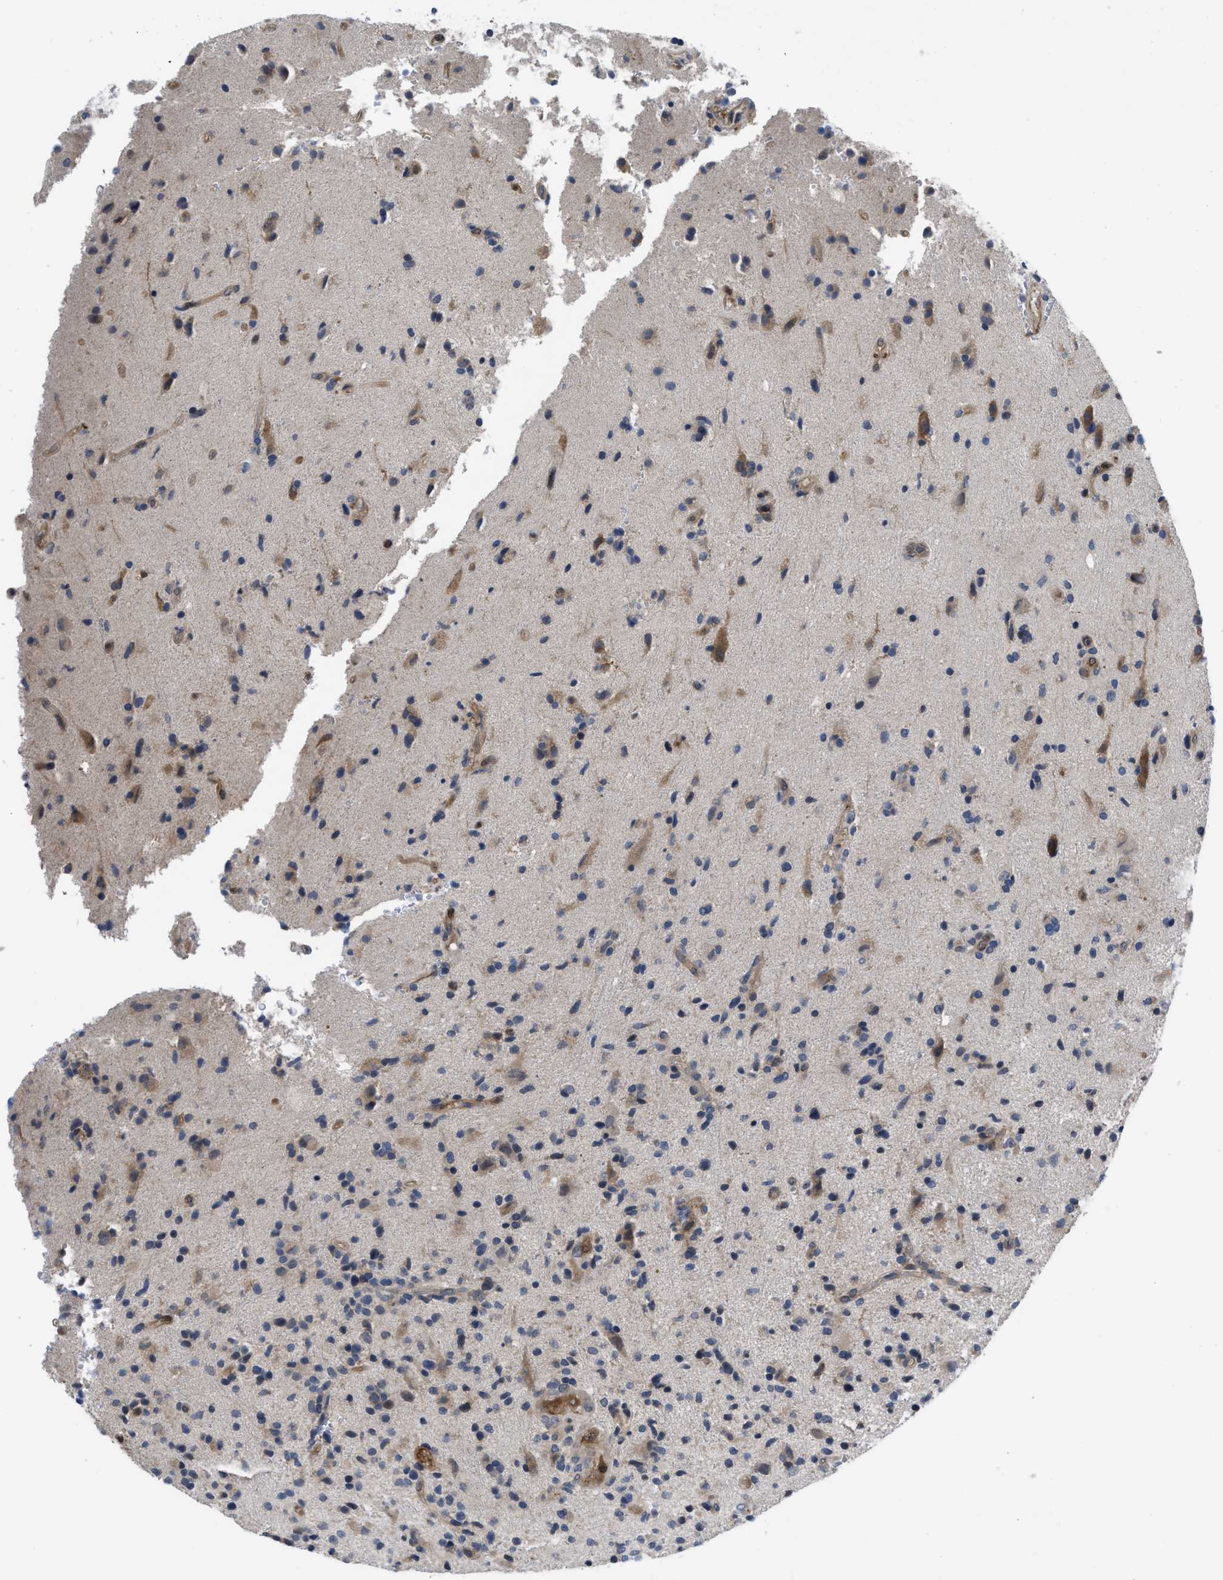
{"staining": {"intensity": "moderate", "quantity": "<25%", "location": "cytoplasmic/membranous"}, "tissue": "glioma", "cell_type": "Tumor cells", "image_type": "cancer", "snomed": [{"axis": "morphology", "description": "Glioma, malignant, High grade"}, {"axis": "topography", "description": "Brain"}], "caption": "Human glioma stained with a protein marker shows moderate staining in tumor cells.", "gene": "LDAF1", "patient": {"sex": "male", "age": 72}}